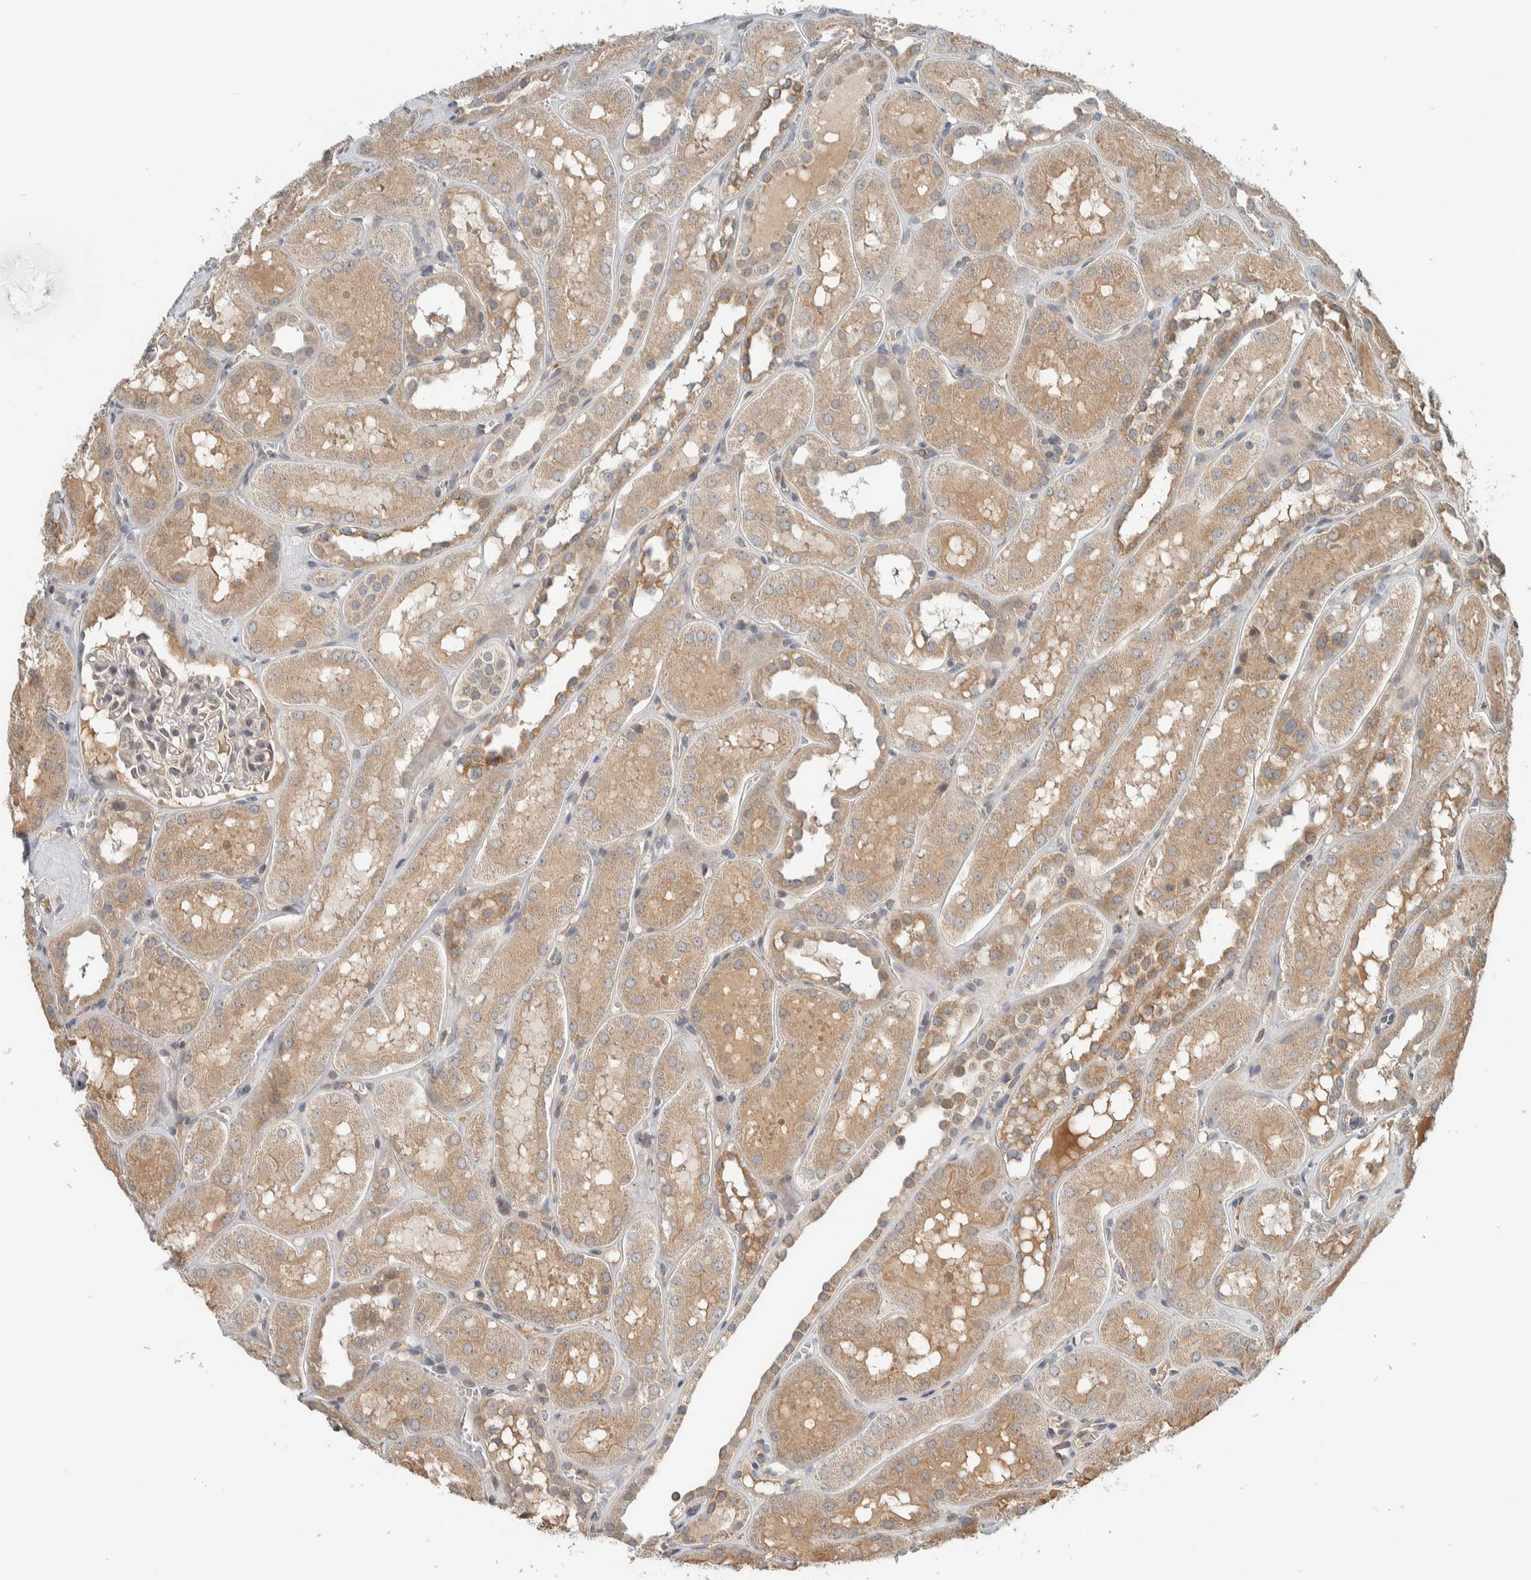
{"staining": {"intensity": "moderate", "quantity": "<25%", "location": "cytoplasmic/membranous"}, "tissue": "kidney", "cell_type": "Cells in glomeruli", "image_type": "normal", "snomed": [{"axis": "morphology", "description": "Normal tissue, NOS"}, {"axis": "topography", "description": "Kidney"}, {"axis": "topography", "description": "Urinary bladder"}], "caption": "Immunohistochemical staining of normal human kidney displays <25% levels of moderate cytoplasmic/membranous protein expression in approximately <25% of cells in glomeruli. (DAB (3,3'-diaminobenzidine) IHC with brightfield microscopy, high magnification).", "gene": "CTBP2", "patient": {"sex": "male", "age": 16}}